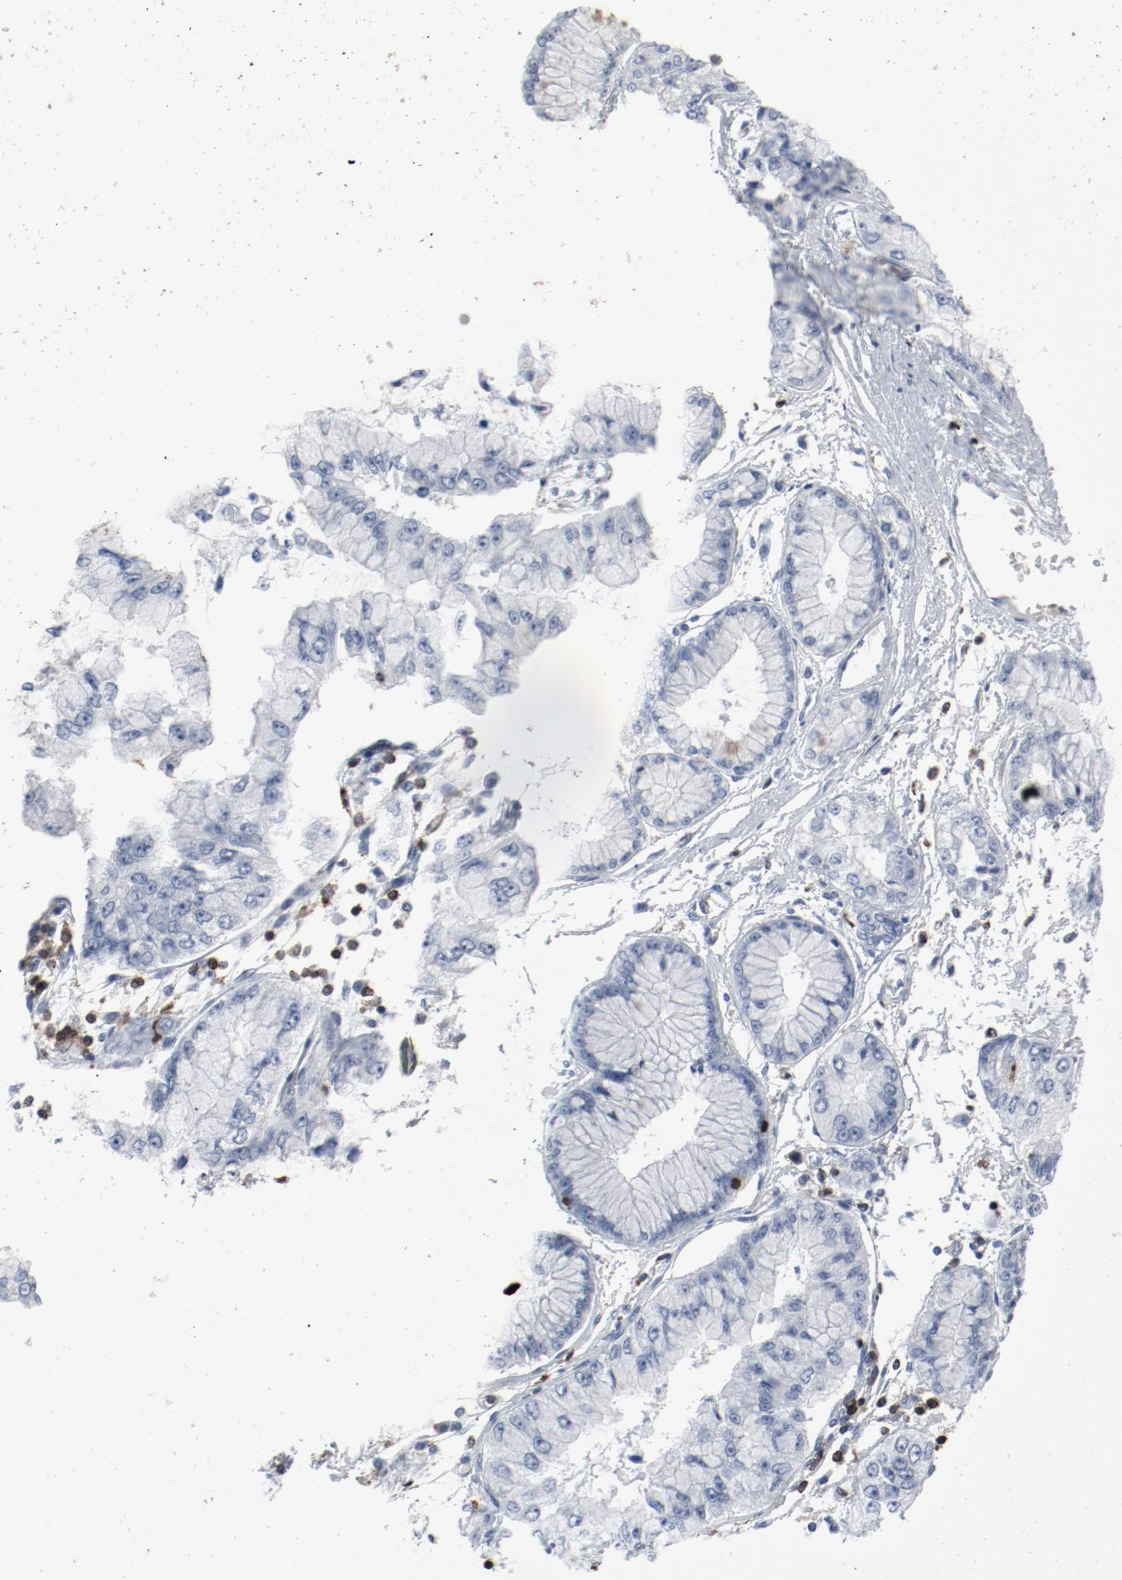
{"staining": {"intensity": "negative", "quantity": "none", "location": "none"}, "tissue": "liver cancer", "cell_type": "Tumor cells", "image_type": "cancer", "snomed": [{"axis": "morphology", "description": "Cholangiocarcinoma"}, {"axis": "topography", "description": "Liver"}], "caption": "DAB (3,3'-diaminobenzidine) immunohistochemical staining of human liver cancer (cholangiocarcinoma) reveals no significant positivity in tumor cells.", "gene": "LCP2", "patient": {"sex": "female", "age": 79}}